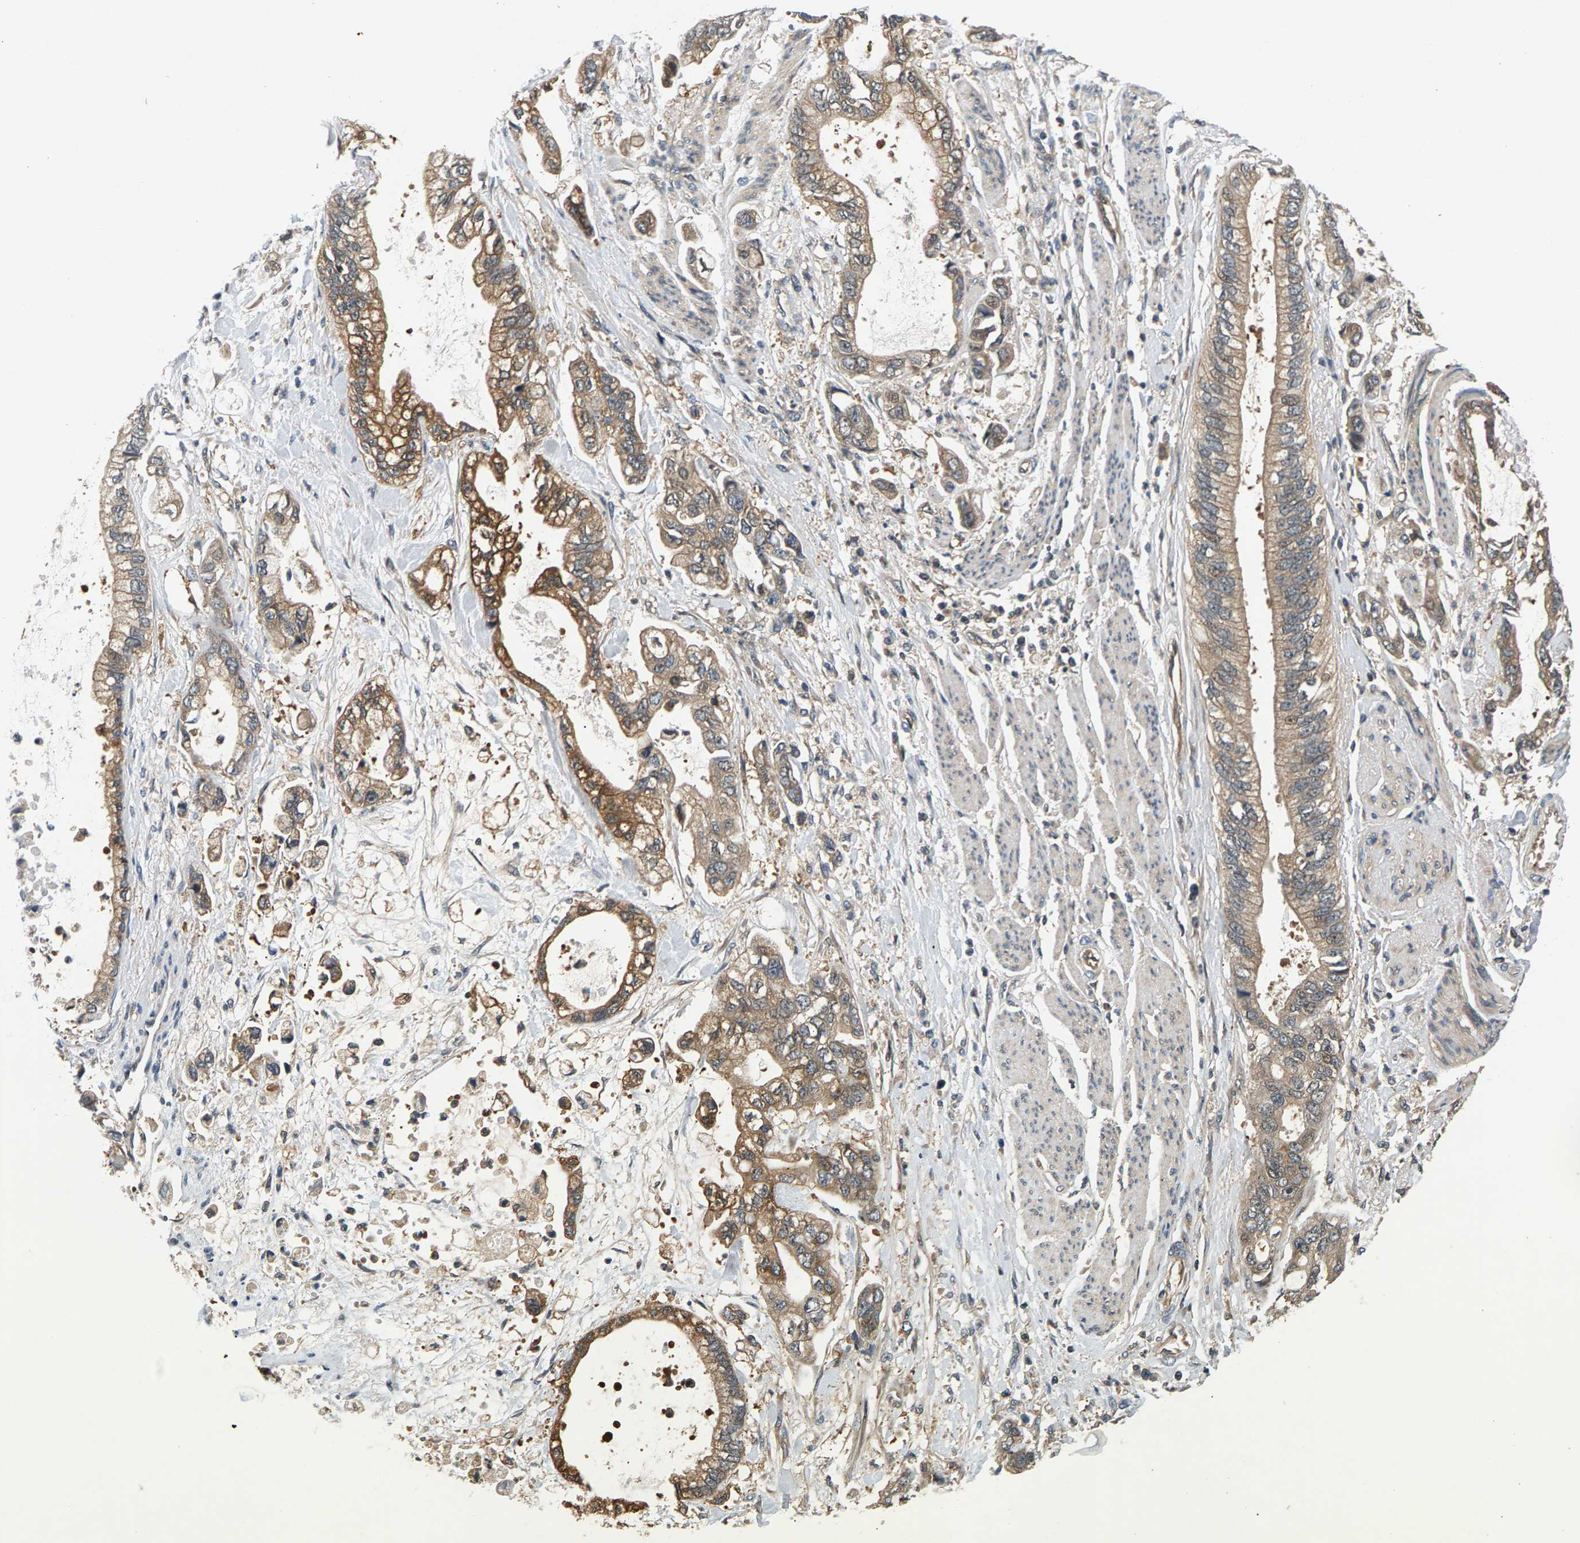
{"staining": {"intensity": "weak", "quantity": ">75%", "location": "cytoplasmic/membranous"}, "tissue": "stomach cancer", "cell_type": "Tumor cells", "image_type": "cancer", "snomed": [{"axis": "morphology", "description": "Normal tissue, NOS"}, {"axis": "morphology", "description": "Adenocarcinoma, NOS"}, {"axis": "topography", "description": "Stomach"}], "caption": "Immunohistochemical staining of stomach adenocarcinoma reveals low levels of weak cytoplasmic/membranous protein expression in approximately >75% of tumor cells.", "gene": "FAM78A", "patient": {"sex": "male", "age": 62}}